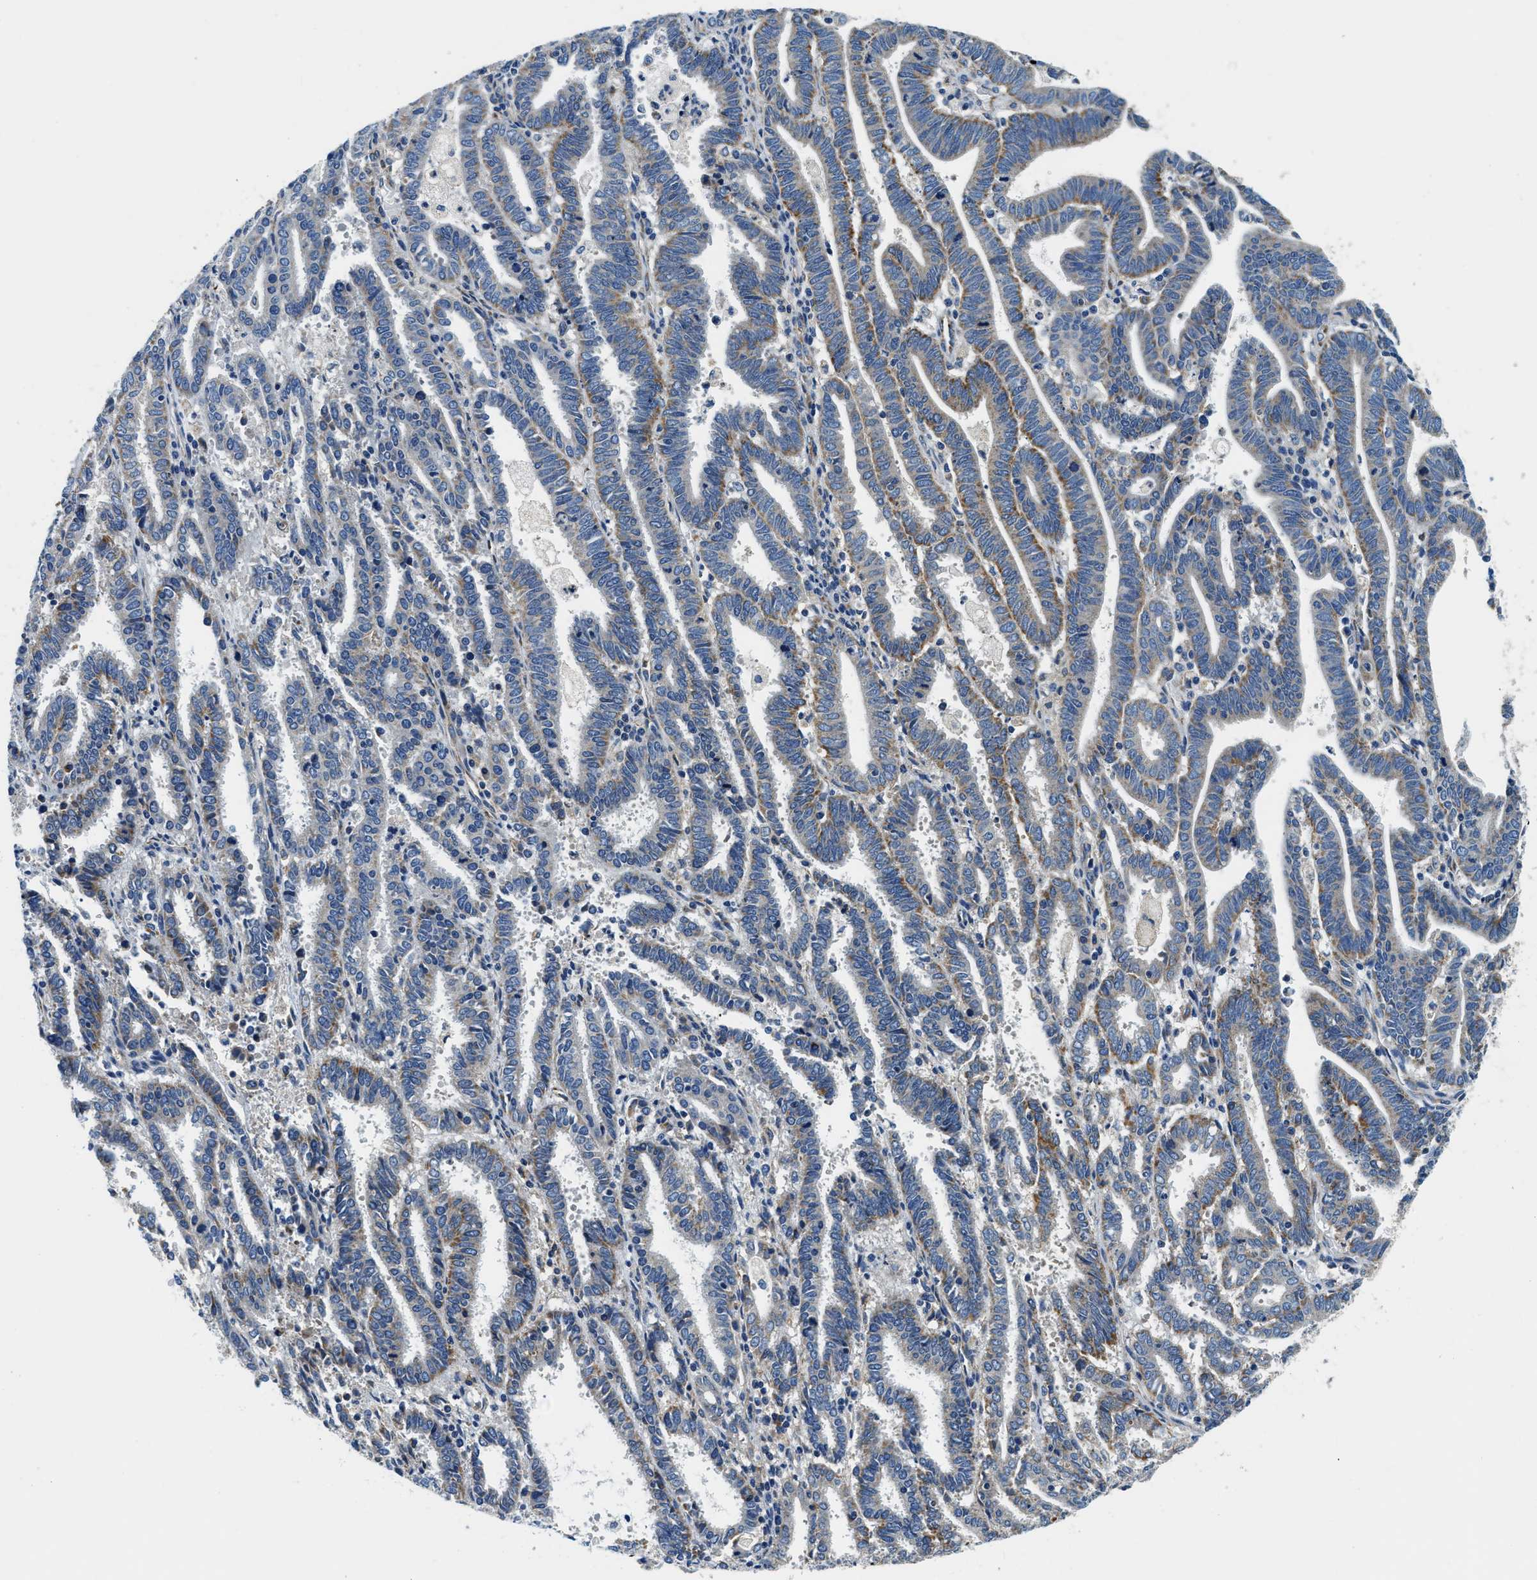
{"staining": {"intensity": "moderate", "quantity": "25%-75%", "location": "cytoplasmic/membranous"}, "tissue": "endometrial cancer", "cell_type": "Tumor cells", "image_type": "cancer", "snomed": [{"axis": "morphology", "description": "Adenocarcinoma, NOS"}, {"axis": "topography", "description": "Uterus"}], "caption": "Endometrial cancer (adenocarcinoma) stained with a protein marker displays moderate staining in tumor cells.", "gene": "SAMD4B", "patient": {"sex": "female", "age": 83}}